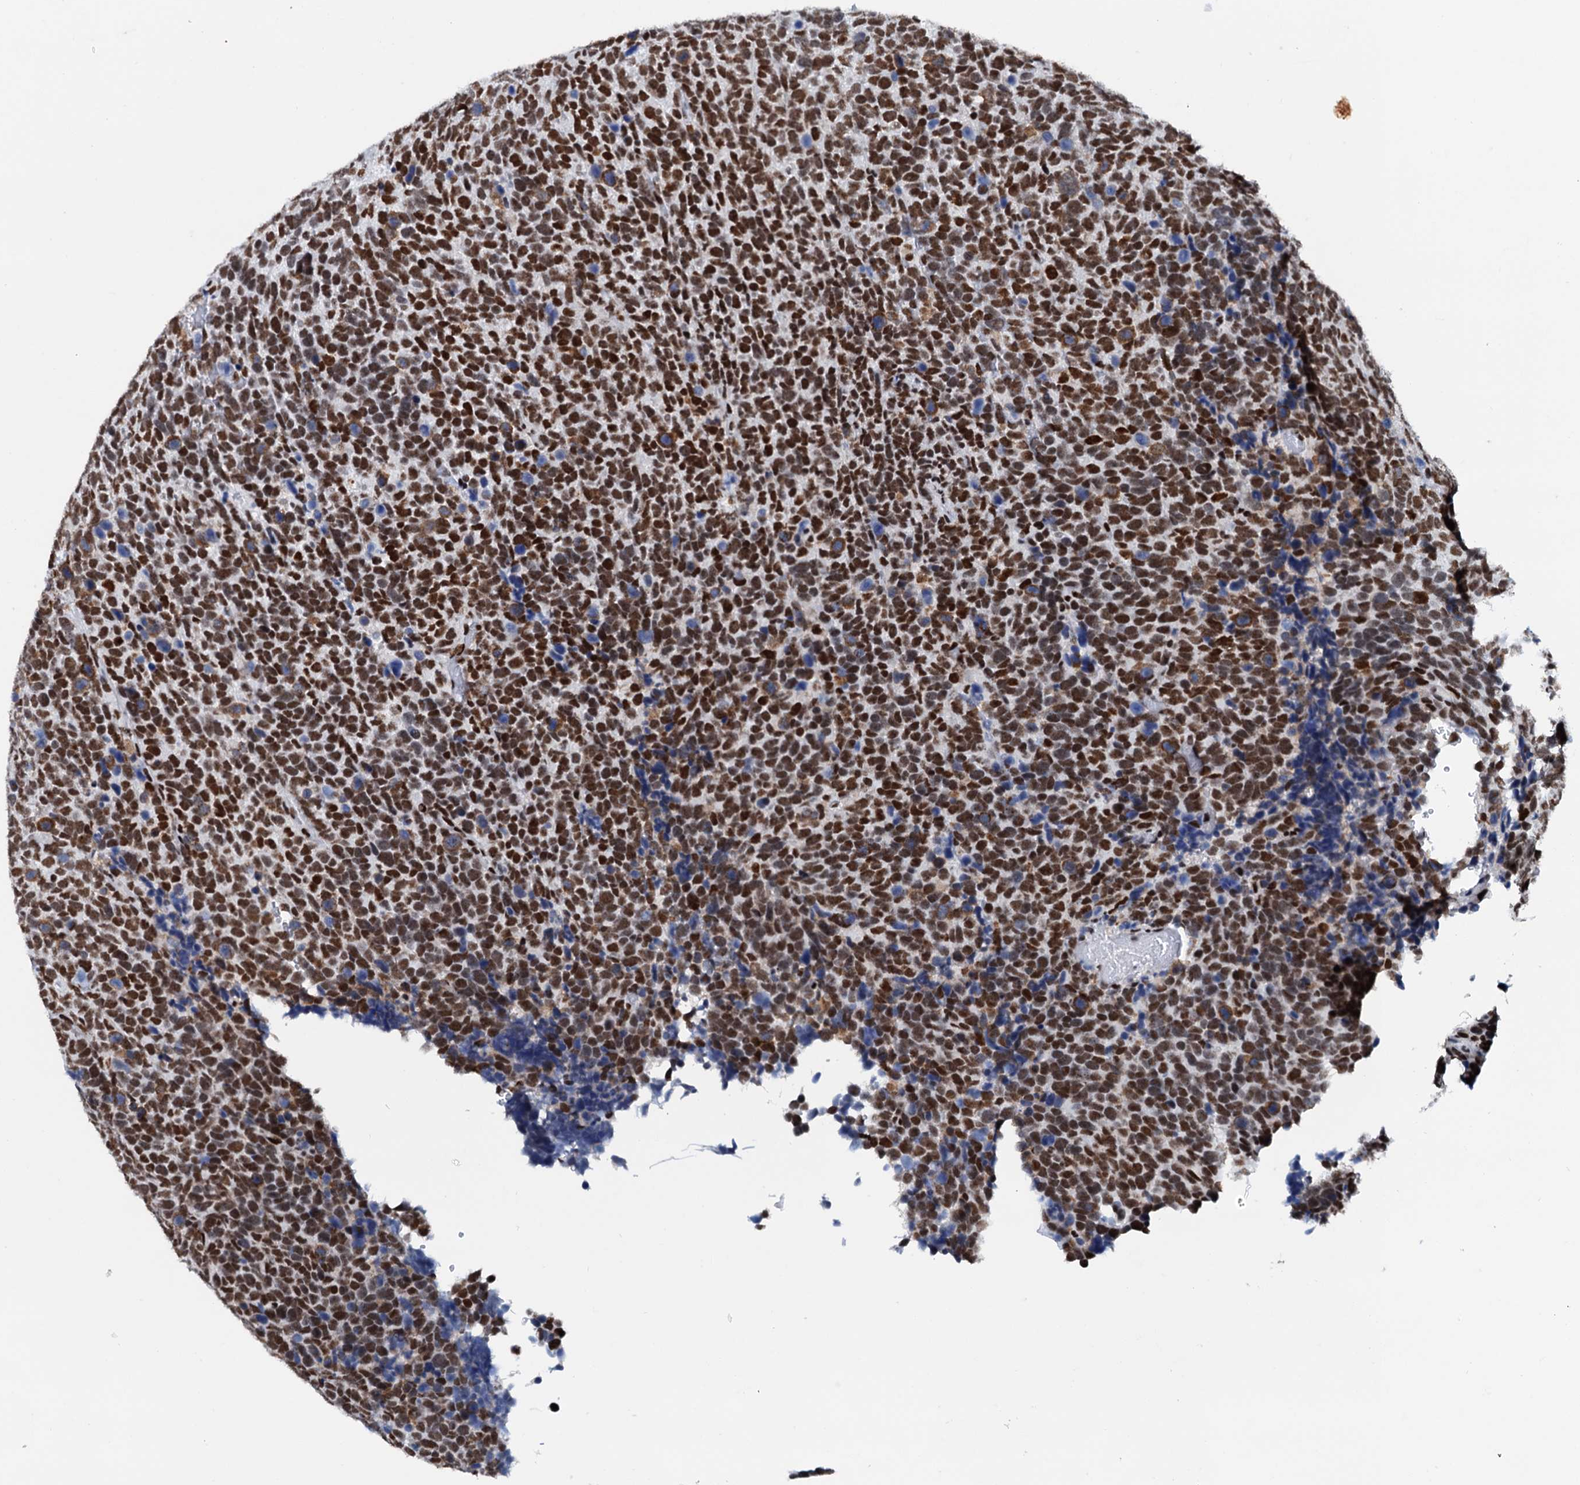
{"staining": {"intensity": "strong", "quantity": ">75%", "location": "nuclear"}, "tissue": "urothelial cancer", "cell_type": "Tumor cells", "image_type": "cancer", "snomed": [{"axis": "morphology", "description": "Urothelial carcinoma, High grade"}, {"axis": "topography", "description": "Urinary bladder"}], "caption": "Human urothelial cancer stained with a protein marker displays strong staining in tumor cells.", "gene": "SLTM", "patient": {"sex": "female", "age": 82}}